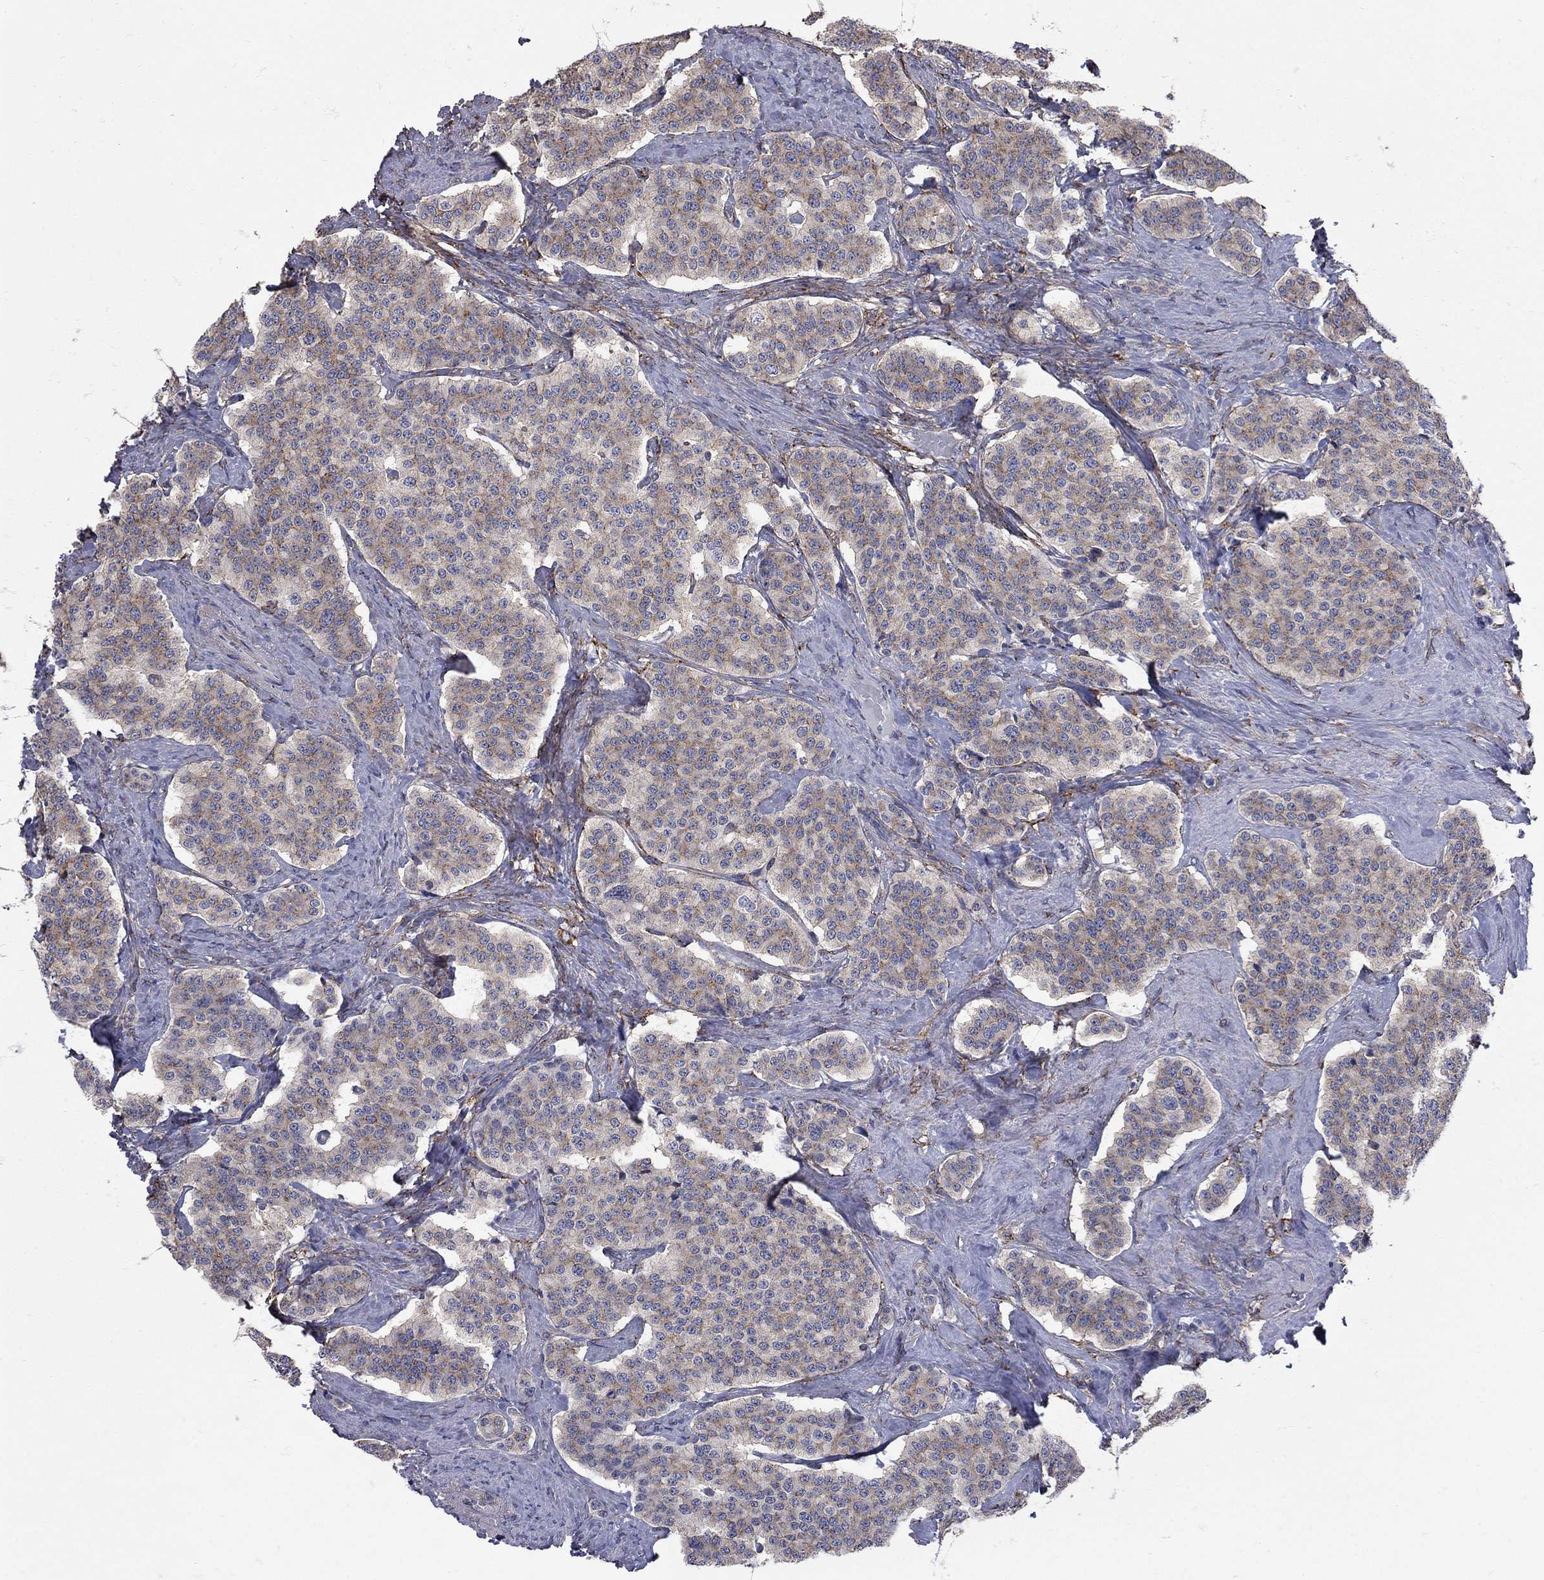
{"staining": {"intensity": "weak", "quantity": ">75%", "location": "cytoplasmic/membranous"}, "tissue": "carcinoid", "cell_type": "Tumor cells", "image_type": "cancer", "snomed": [{"axis": "morphology", "description": "Carcinoid, malignant, NOS"}, {"axis": "topography", "description": "Small intestine"}], "caption": "Malignant carcinoid was stained to show a protein in brown. There is low levels of weak cytoplasmic/membranous staining in about >75% of tumor cells. (Brightfield microscopy of DAB IHC at high magnification).", "gene": "SEPTIN8", "patient": {"sex": "female", "age": 58}}